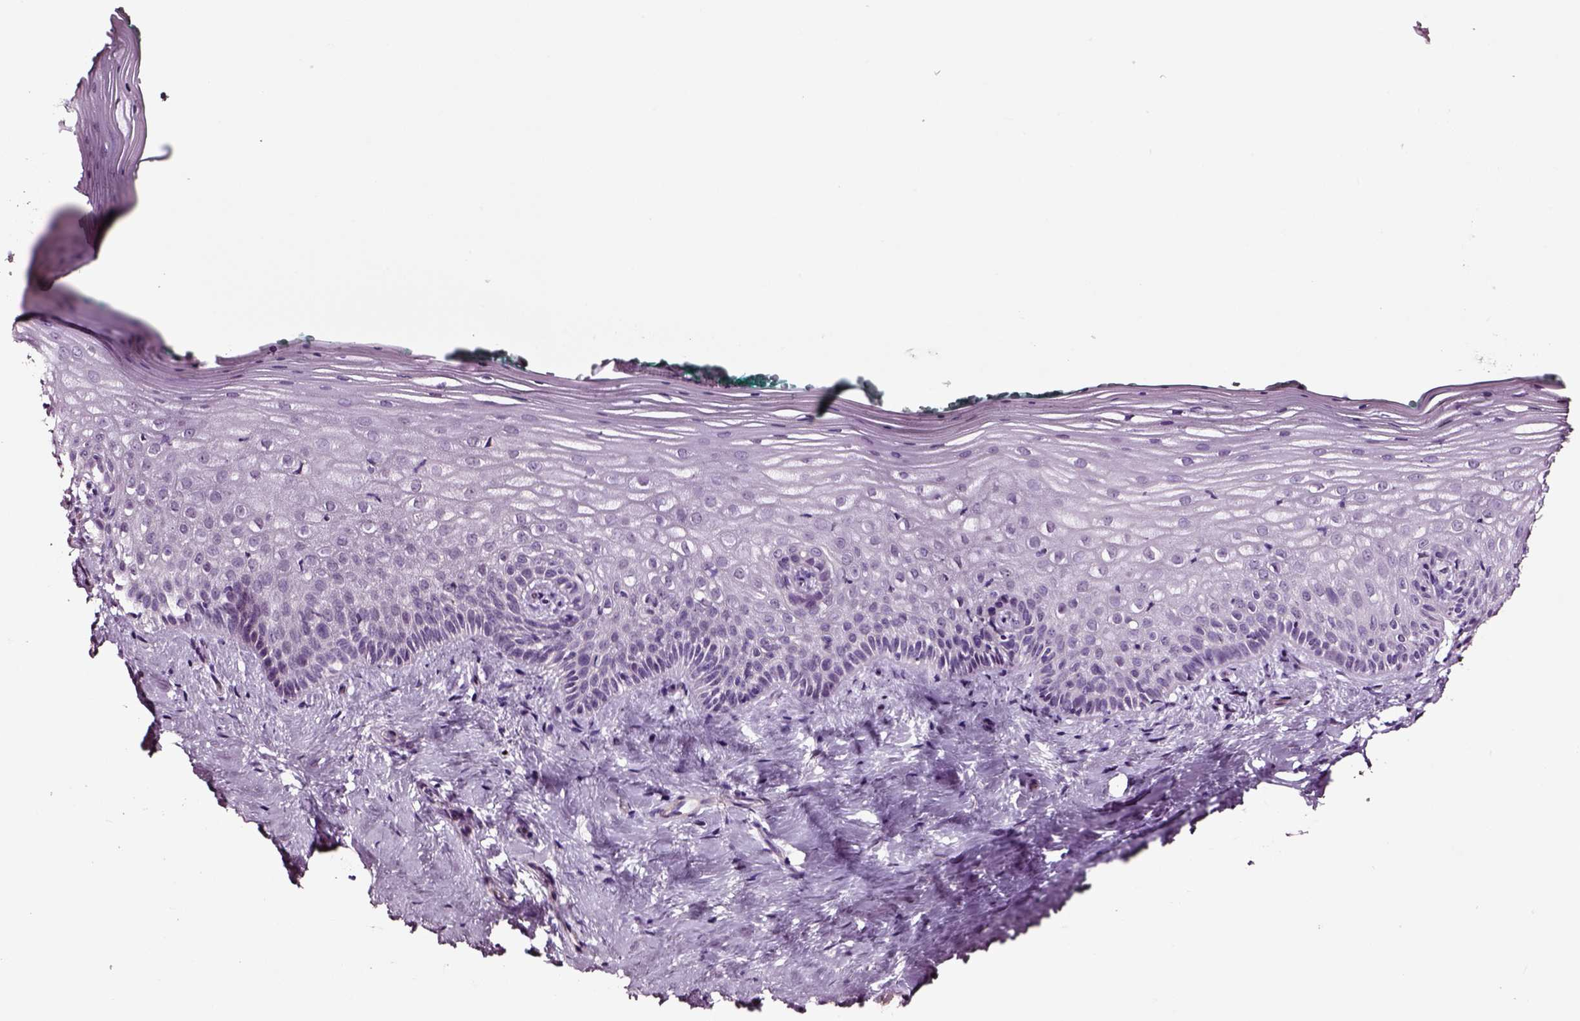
{"staining": {"intensity": "negative", "quantity": "none", "location": "none"}, "tissue": "vagina", "cell_type": "Squamous epithelial cells", "image_type": "normal", "snomed": [{"axis": "morphology", "description": "Normal tissue, NOS"}, {"axis": "topography", "description": "Vagina"}], "caption": "Vagina stained for a protein using immunohistochemistry shows no positivity squamous epithelial cells.", "gene": "SOX10", "patient": {"sex": "female", "age": 45}}